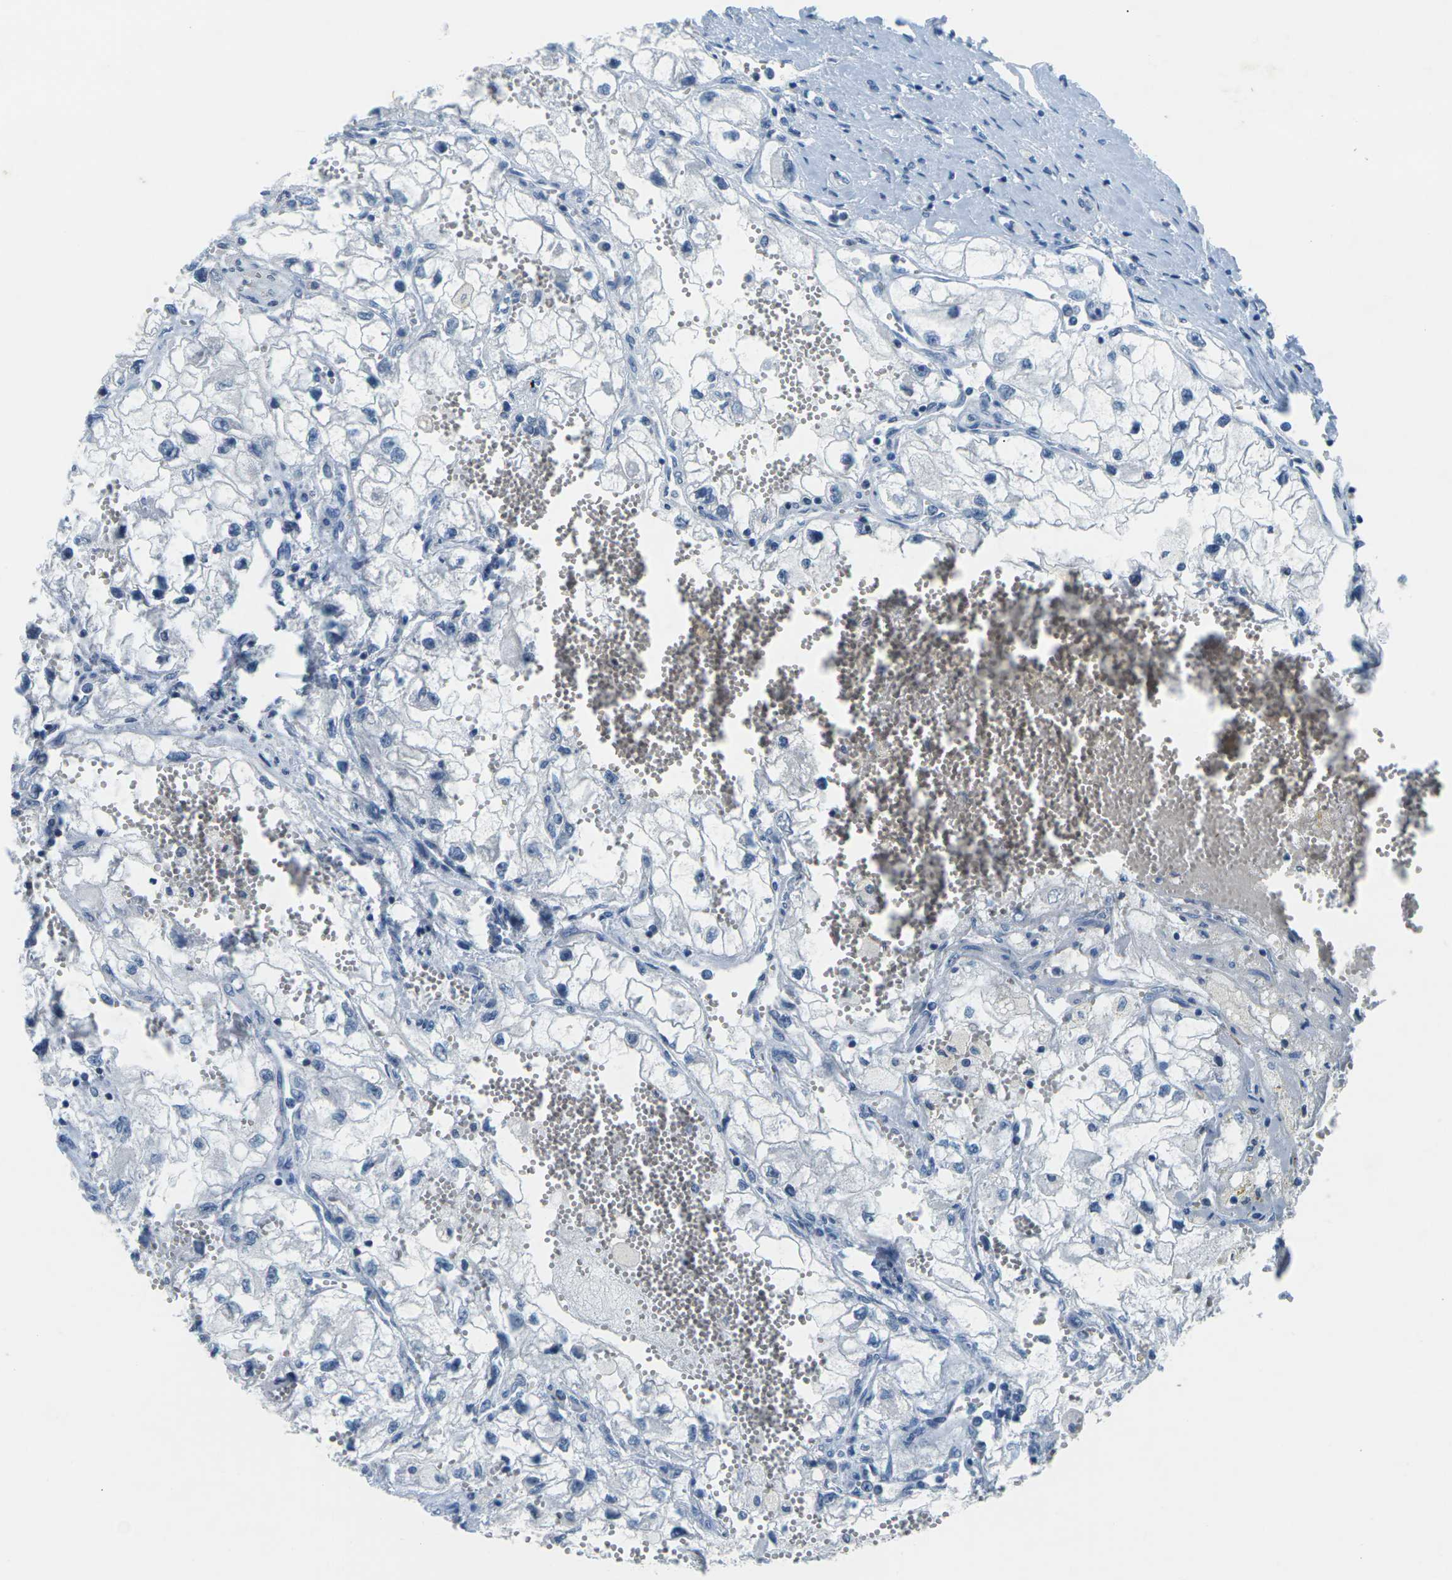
{"staining": {"intensity": "negative", "quantity": "none", "location": "none"}, "tissue": "renal cancer", "cell_type": "Tumor cells", "image_type": "cancer", "snomed": [{"axis": "morphology", "description": "Adenocarcinoma, NOS"}, {"axis": "topography", "description": "Kidney"}], "caption": "High magnification brightfield microscopy of renal cancer stained with DAB (3,3'-diaminobenzidine) (brown) and counterstained with hematoxylin (blue): tumor cells show no significant expression.", "gene": "UMOD", "patient": {"sex": "female", "age": 70}}